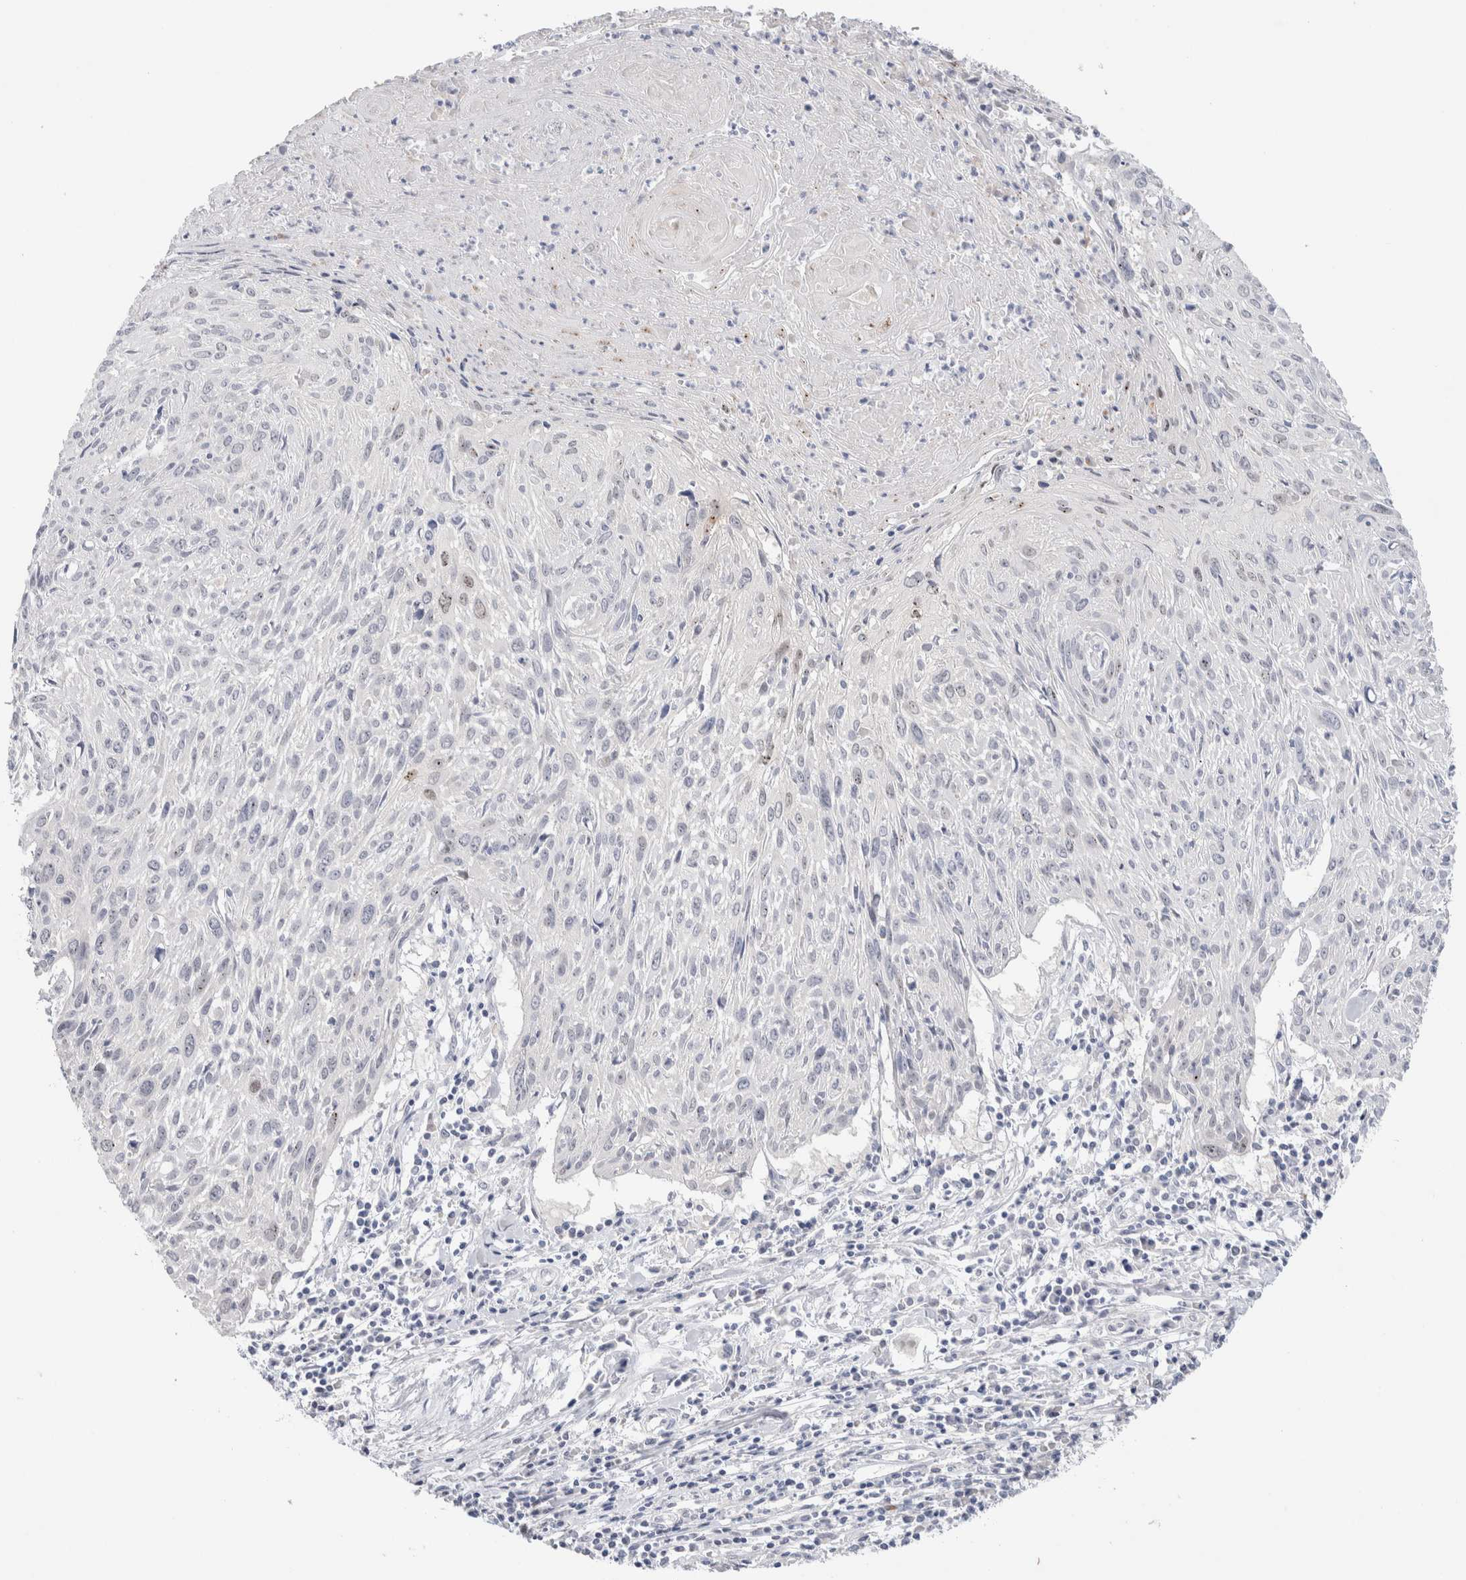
{"staining": {"intensity": "negative", "quantity": "none", "location": "none"}, "tissue": "cervical cancer", "cell_type": "Tumor cells", "image_type": "cancer", "snomed": [{"axis": "morphology", "description": "Squamous cell carcinoma, NOS"}, {"axis": "topography", "description": "Cervix"}], "caption": "There is no significant staining in tumor cells of cervical cancer (squamous cell carcinoma). (Stains: DAB immunohistochemistry (IHC) with hematoxylin counter stain, Microscopy: brightfield microscopy at high magnification).", "gene": "DNAJB6", "patient": {"sex": "female", "age": 51}}